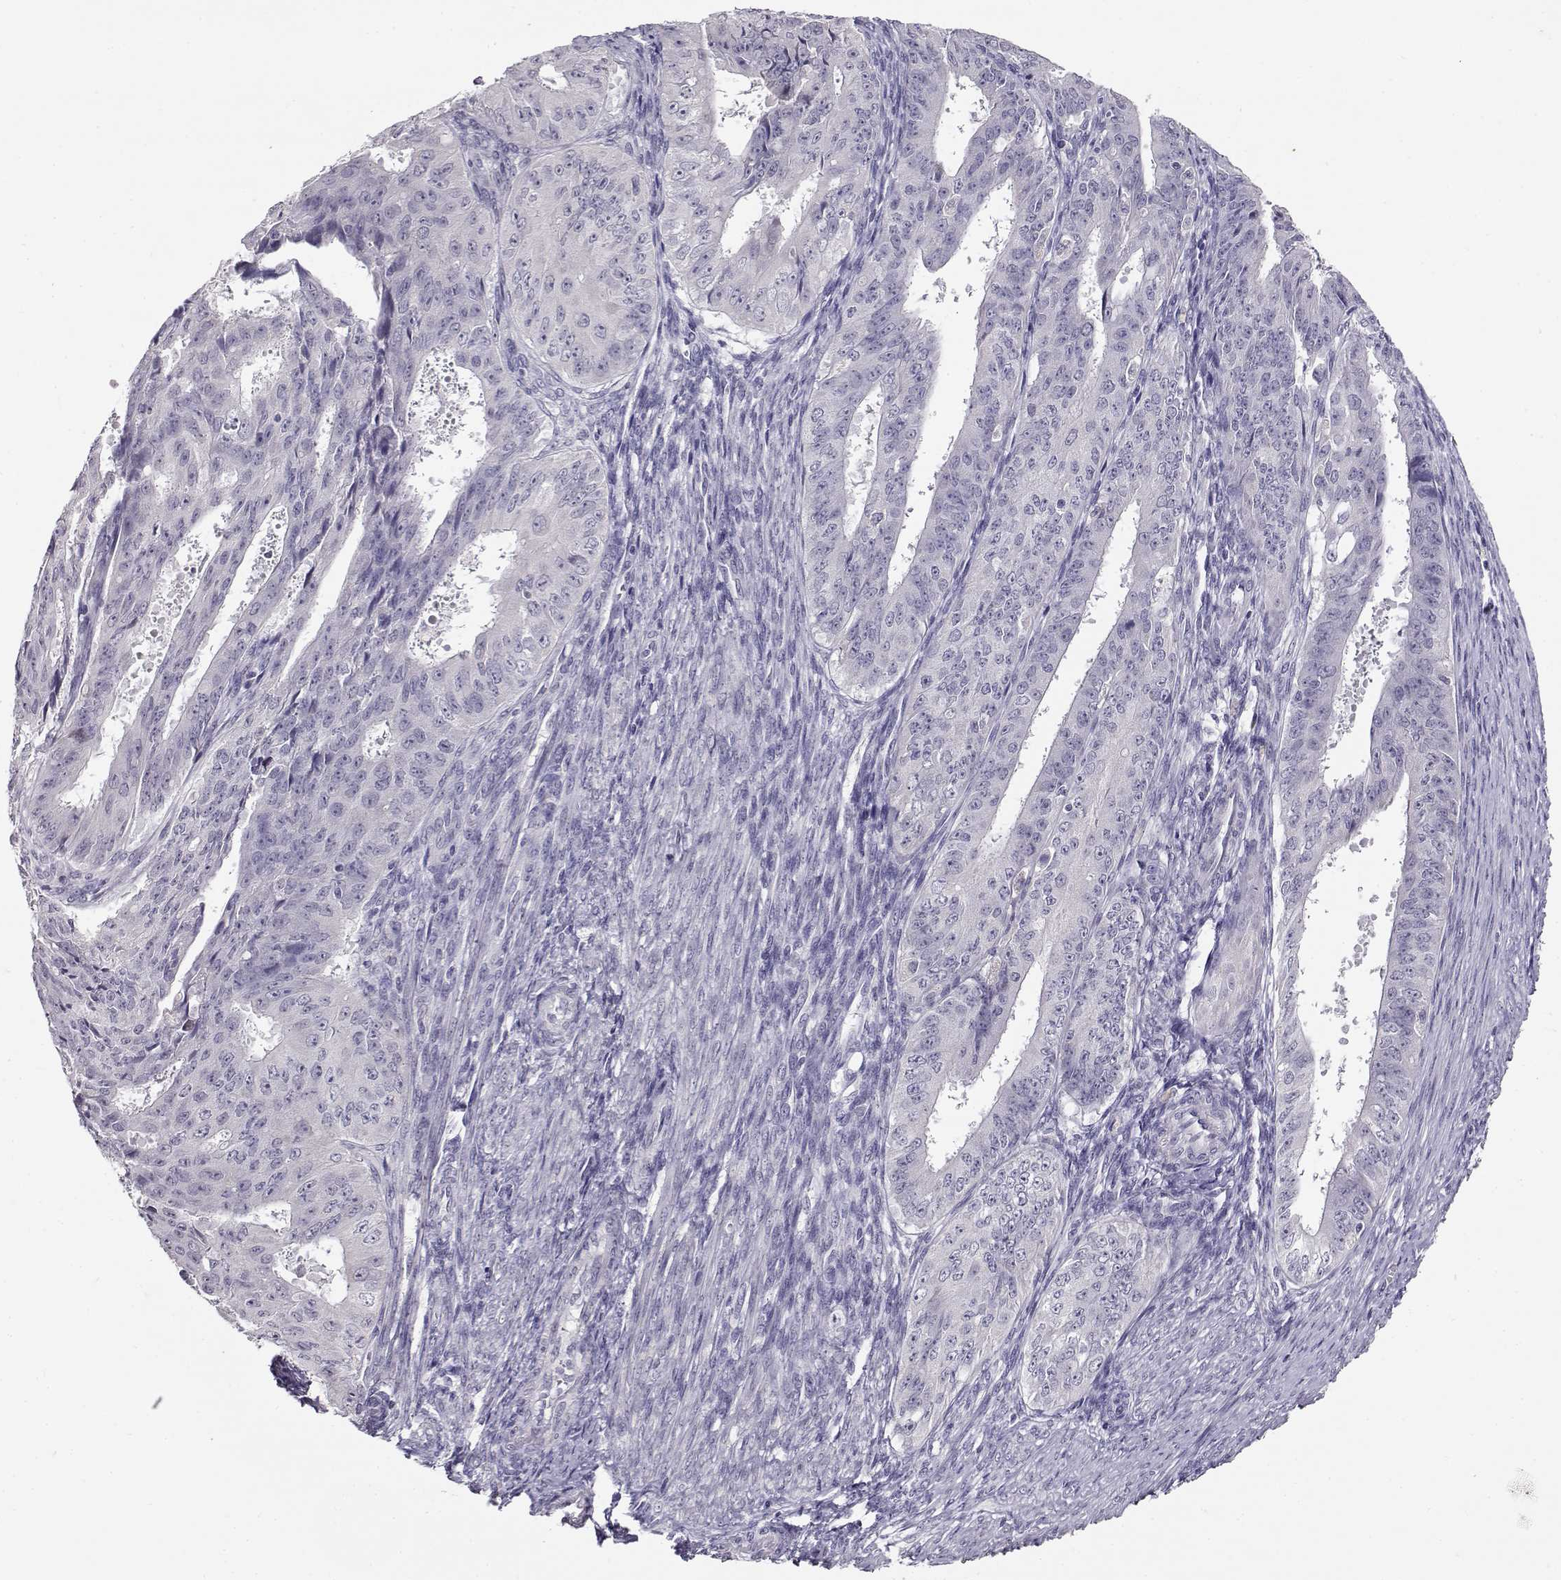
{"staining": {"intensity": "negative", "quantity": "none", "location": "none"}, "tissue": "ovarian cancer", "cell_type": "Tumor cells", "image_type": "cancer", "snomed": [{"axis": "morphology", "description": "Carcinoma, endometroid"}, {"axis": "topography", "description": "Ovary"}], "caption": "IHC histopathology image of neoplastic tissue: endometroid carcinoma (ovarian) stained with DAB (3,3'-diaminobenzidine) exhibits no significant protein expression in tumor cells. (Stains: DAB IHC with hematoxylin counter stain, Microscopy: brightfield microscopy at high magnification).", "gene": "RHOXF2", "patient": {"sex": "female", "age": 42}}